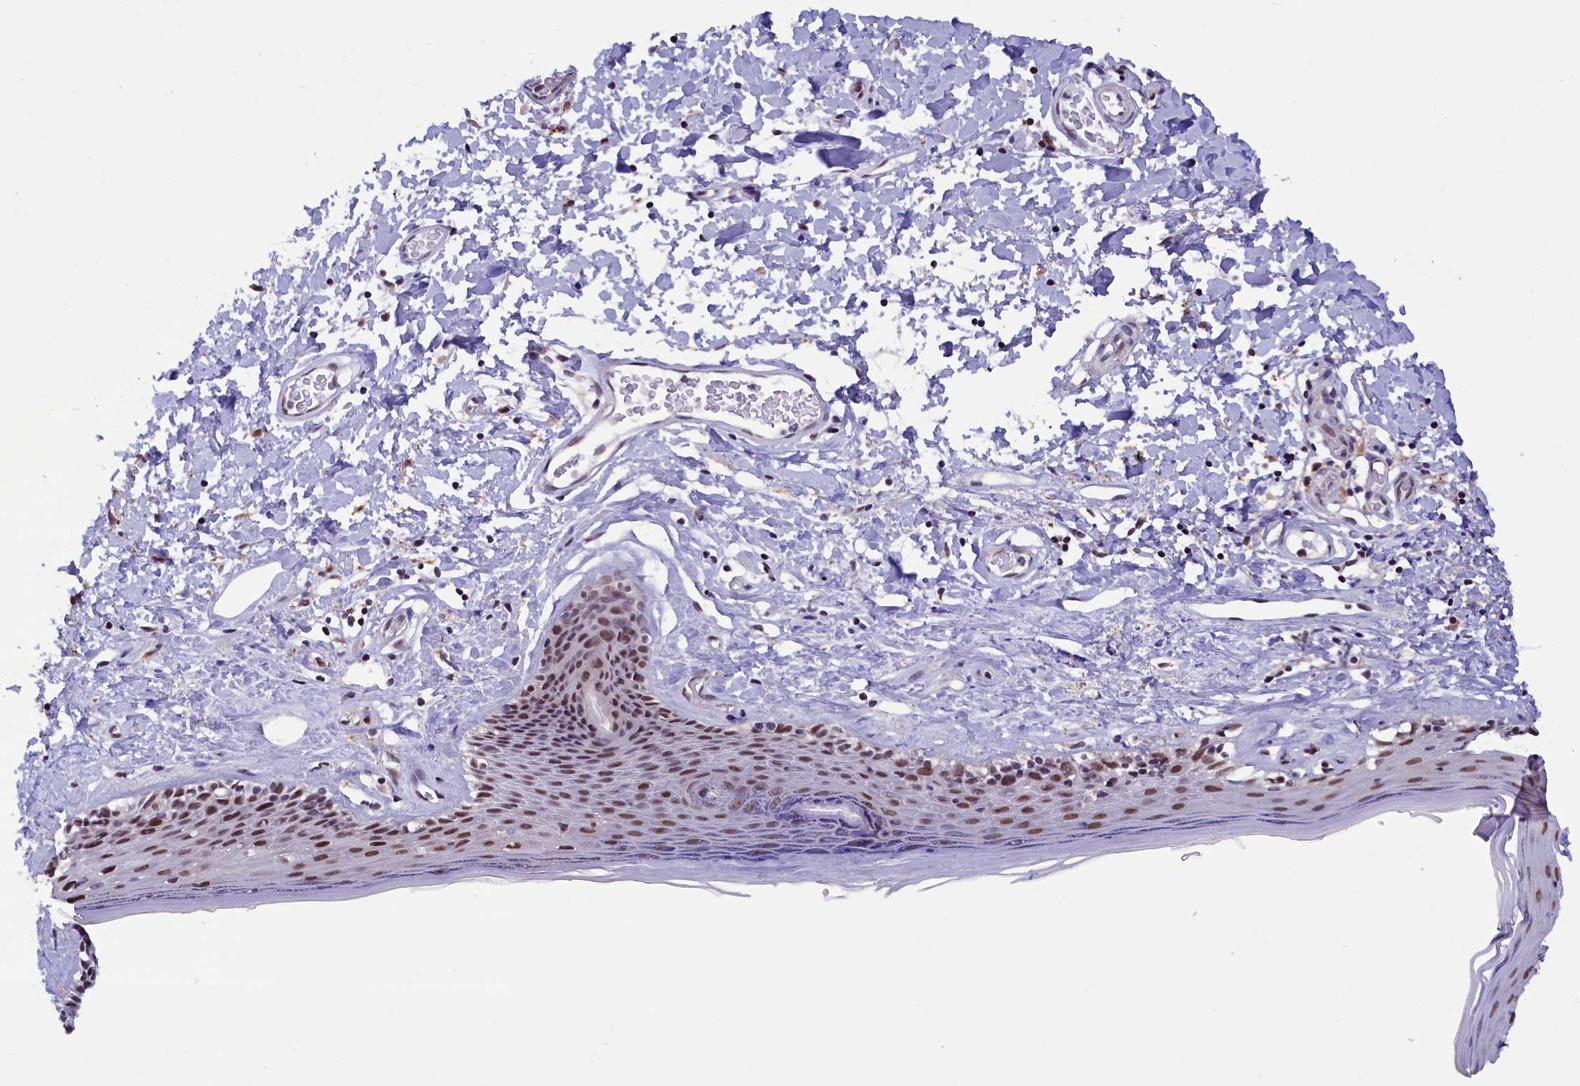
{"staining": {"intensity": "moderate", "quantity": ">75%", "location": "nuclear"}, "tissue": "skin", "cell_type": "Epidermal cells", "image_type": "normal", "snomed": [{"axis": "morphology", "description": "Normal tissue, NOS"}, {"axis": "topography", "description": "Adipose tissue"}, {"axis": "topography", "description": "Vascular tissue"}, {"axis": "topography", "description": "Vulva"}, {"axis": "topography", "description": "Peripheral nerve tissue"}], "caption": "DAB immunohistochemical staining of unremarkable human skin demonstrates moderate nuclear protein positivity in about >75% of epidermal cells. (DAB IHC, brown staining for protein, blue staining for nuclei).", "gene": "CDYL2", "patient": {"sex": "female", "age": 86}}